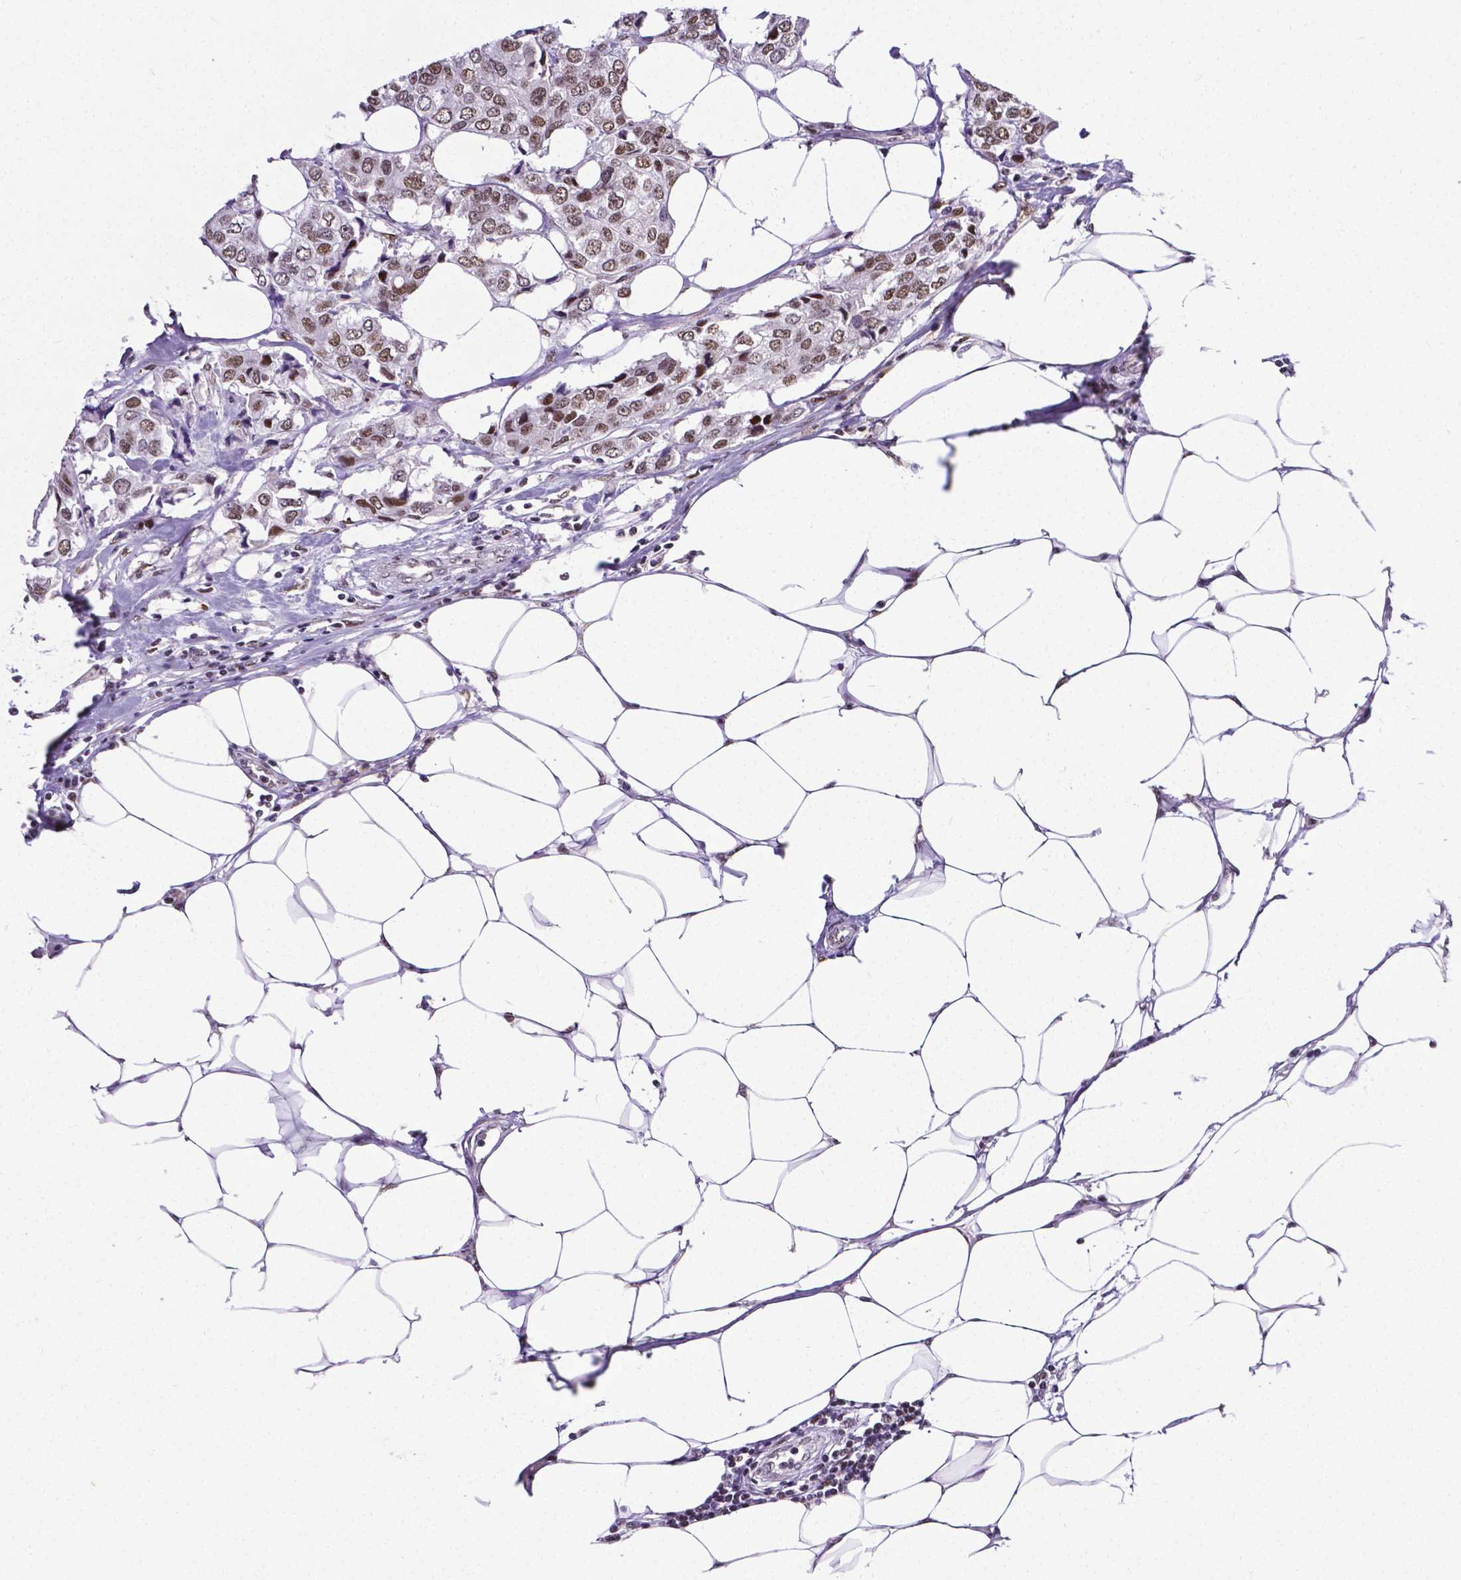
{"staining": {"intensity": "moderate", "quantity": ">75%", "location": "nuclear"}, "tissue": "breast cancer", "cell_type": "Tumor cells", "image_type": "cancer", "snomed": [{"axis": "morphology", "description": "Duct carcinoma"}, {"axis": "topography", "description": "Breast"}], "caption": "Moderate nuclear protein staining is present in approximately >75% of tumor cells in invasive ductal carcinoma (breast). (Brightfield microscopy of DAB IHC at high magnification).", "gene": "REST", "patient": {"sex": "female", "age": 80}}